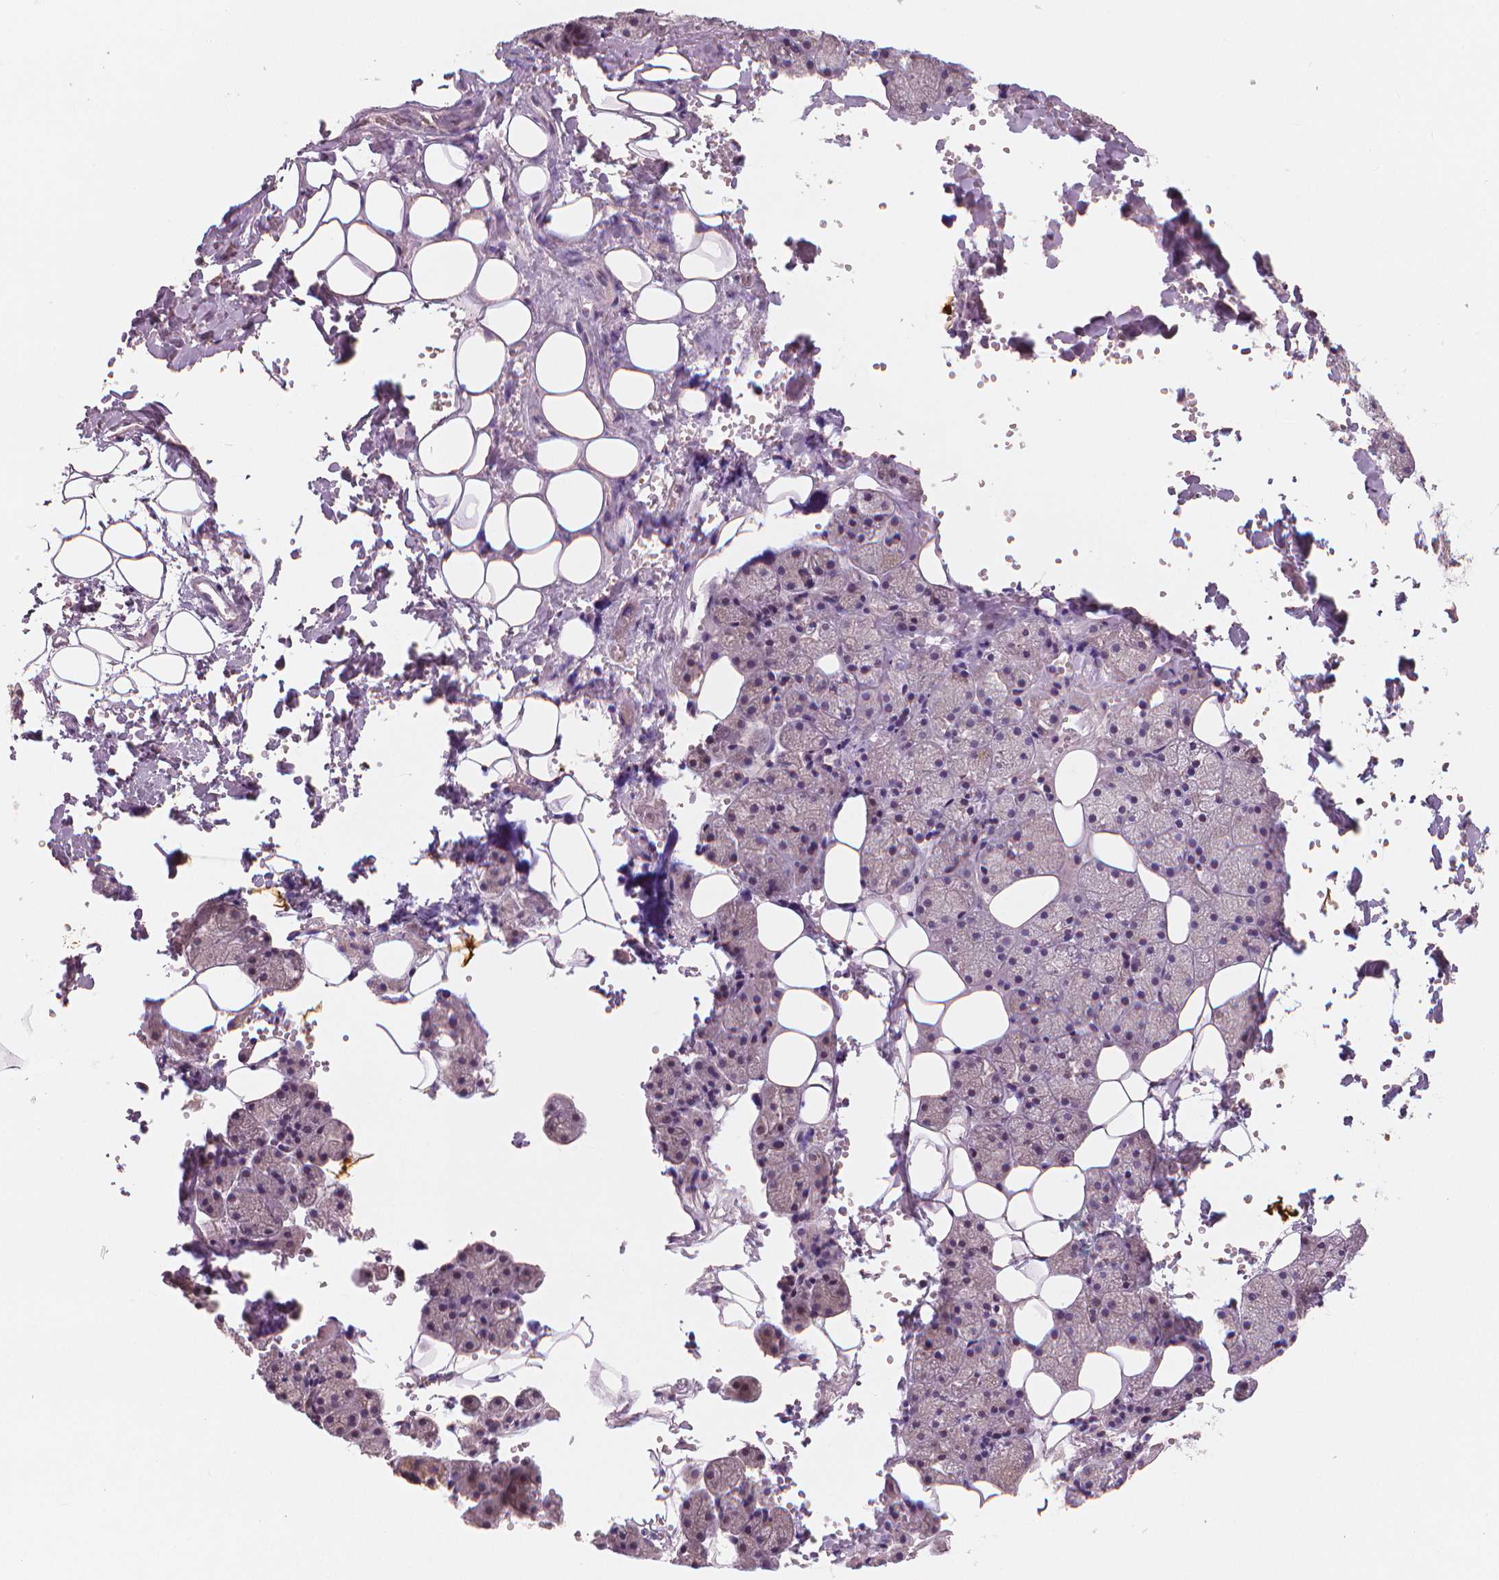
{"staining": {"intensity": "moderate", "quantity": "<25%", "location": "cytoplasmic/membranous,nuclear"}, "tissue": "salivary gland", "cell_type": "Glandular cells", "image_type": "normal", "snomed": [{"axis": "morphology", "description": "Normal tissue, NOS"}, {"axis": "topography", "description": "Salivary gland"}], "caption": "This photomicrograph shows immunohistochemistry staining of unremarkable human salivary gland, with low moderate cytoplasmic/membranous,nuclear expression in approximately <25% of glandular cells.", "gene": "RNASE7", "patient": {"sex": "male", "age": 38}}